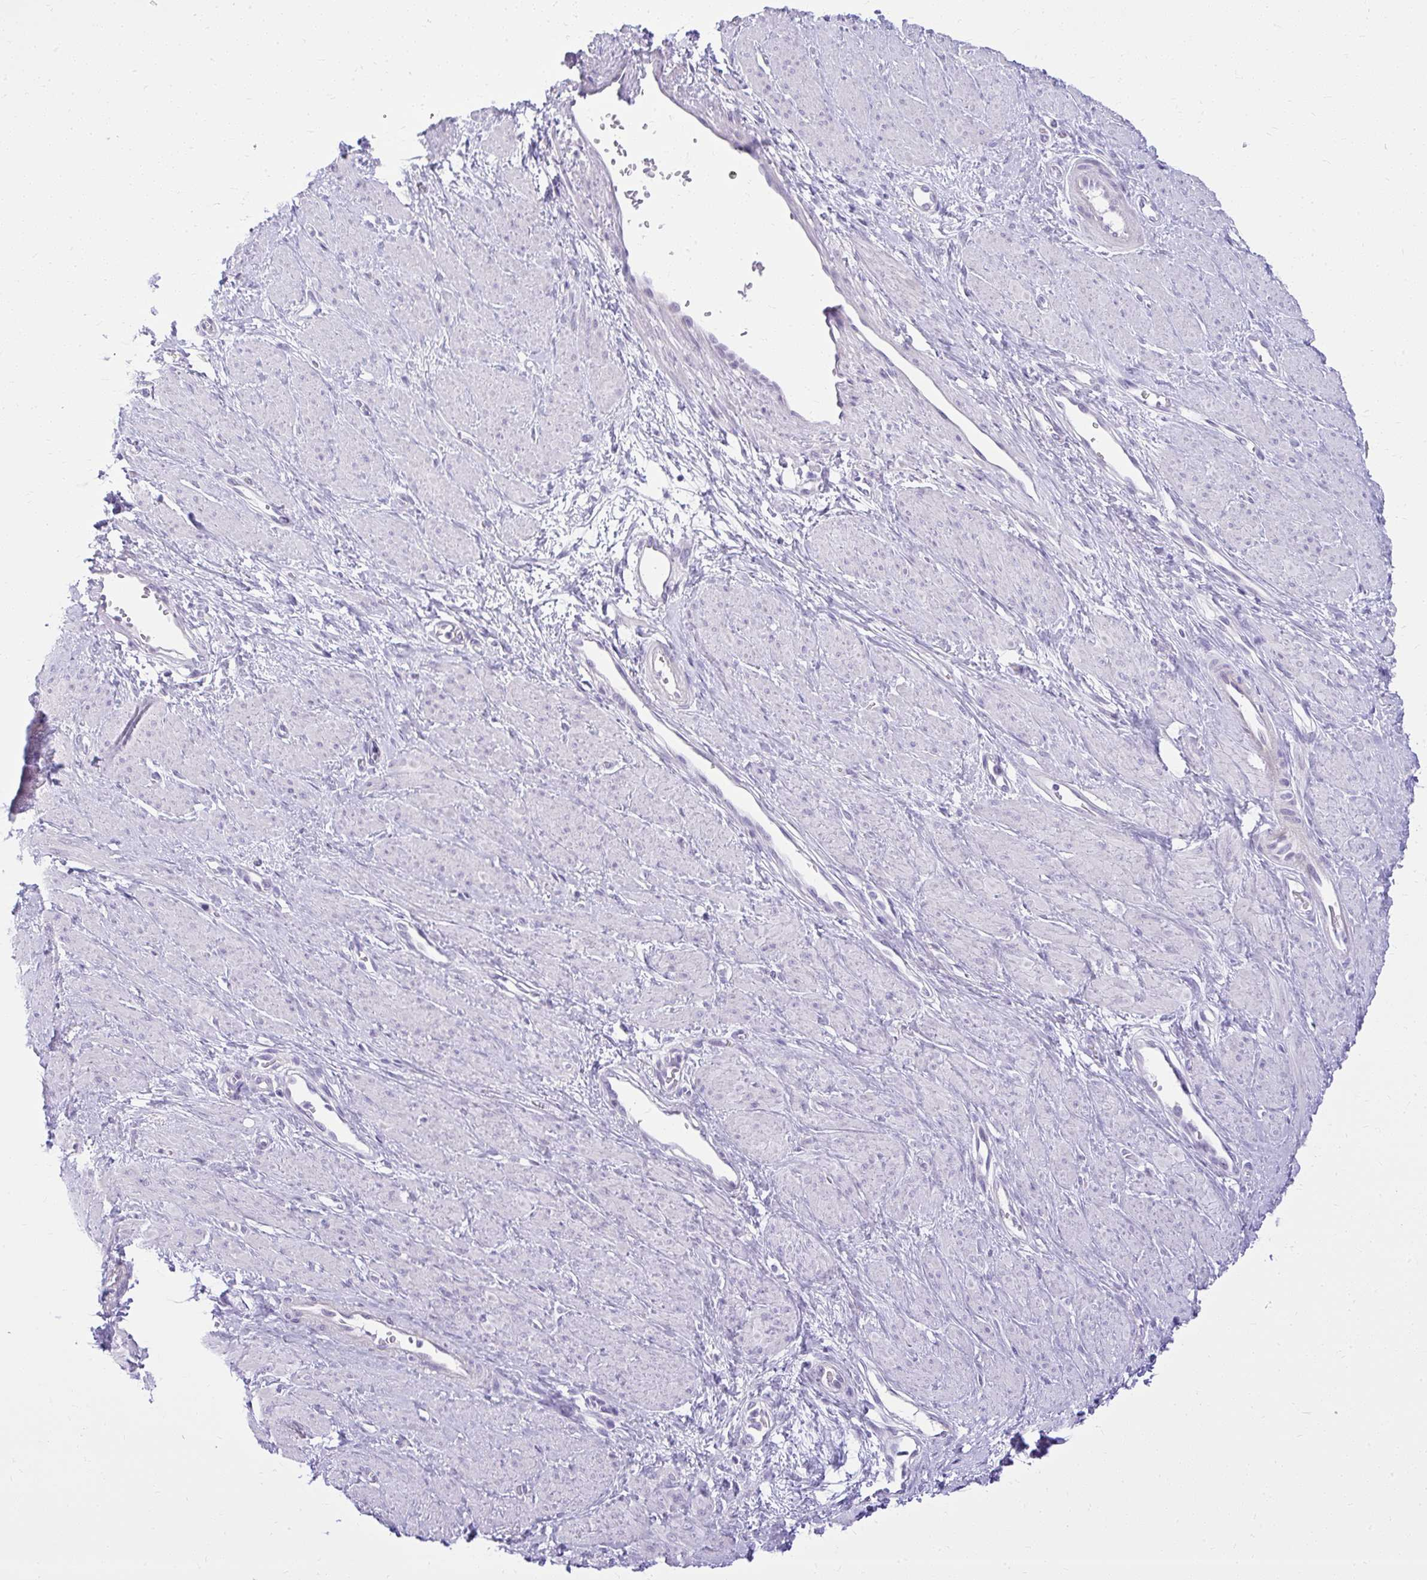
{"staining": {"intensity": "negative", "quantity": "none", "location": "none"}, "tissue": "smooth muscle", "cell_type": "Smooth muscle cells", "image_type": "normal", "snomed": [{"axis": "morphology", "description": "Normal tissue, NOS"}, {"axis": "topography", "description": "Smooth muscle"}, {"axis": "topography", "description": "Uterus"}], "caption": "An immunohistochemistry image of unremarkable smooth muscle is shown. There is no staining in smooth muscle cells of smooth muscle. (Stains: DAB immunohistochemistry with hematoxylin counter stain, Microscopy: brightfield microscopy at high magnification).", "gene": "PRAP1", "patient": {"sex": "female", "age": 39}}